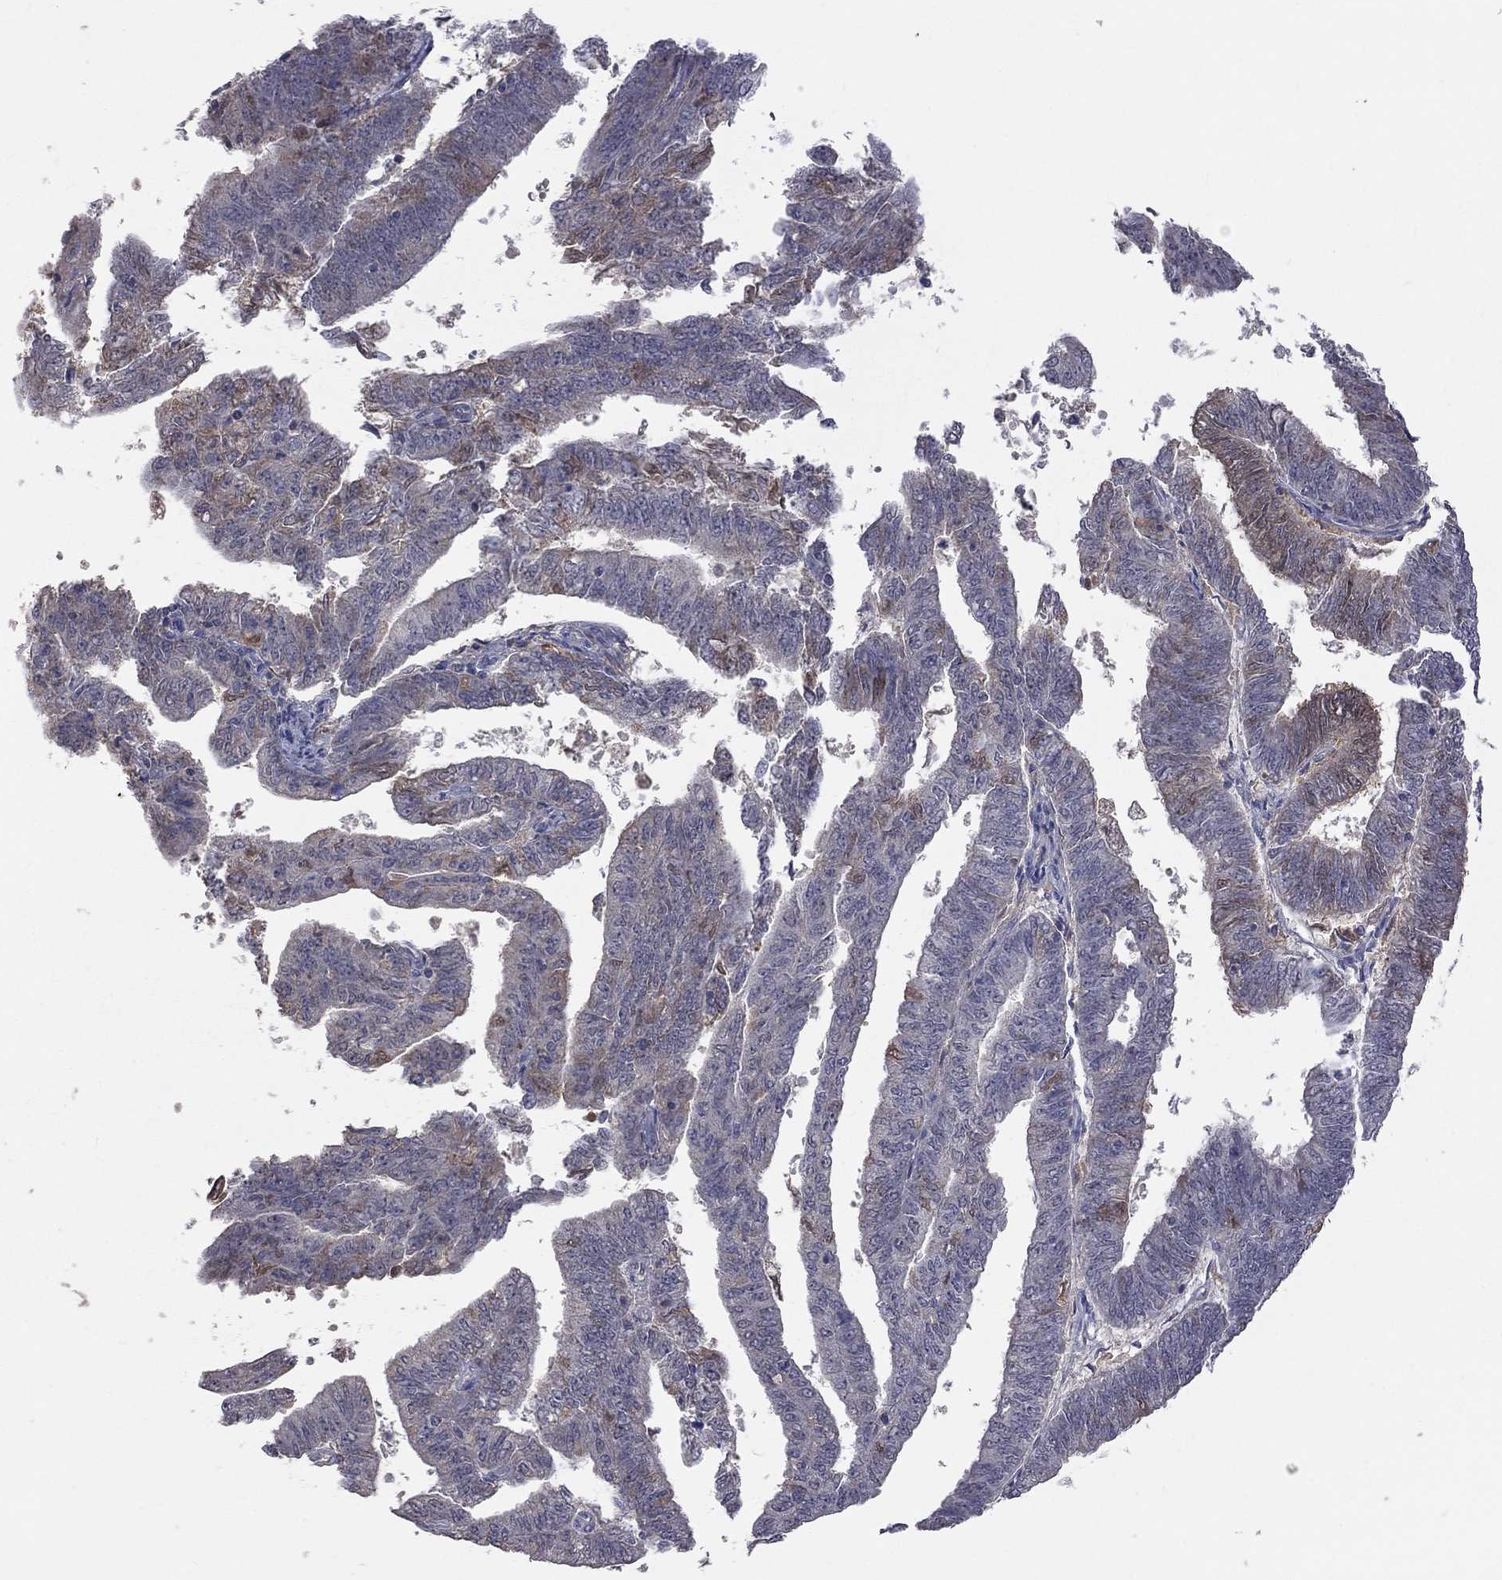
{"staining": {"intensity": "moderate", "quantity": "<25%", "location": "cytoplasmic/membranous"}, "tissue": "endometrial cancer", "cell_type": "Tumor cells", "image_type": "cancer", "snomed": [{"axis": "morphology", "description": "Adenocarcinoma, NOS"}, {"axis": "topography", "description": "Endometrium"}], "caption": "Endometrial adenocarcinoma tissue reveals moderate cytoplasmic/membranous staining in about <25% of tumor cells", "gene": "HTR6", "patient": {"sex": "female", "age": 82}}